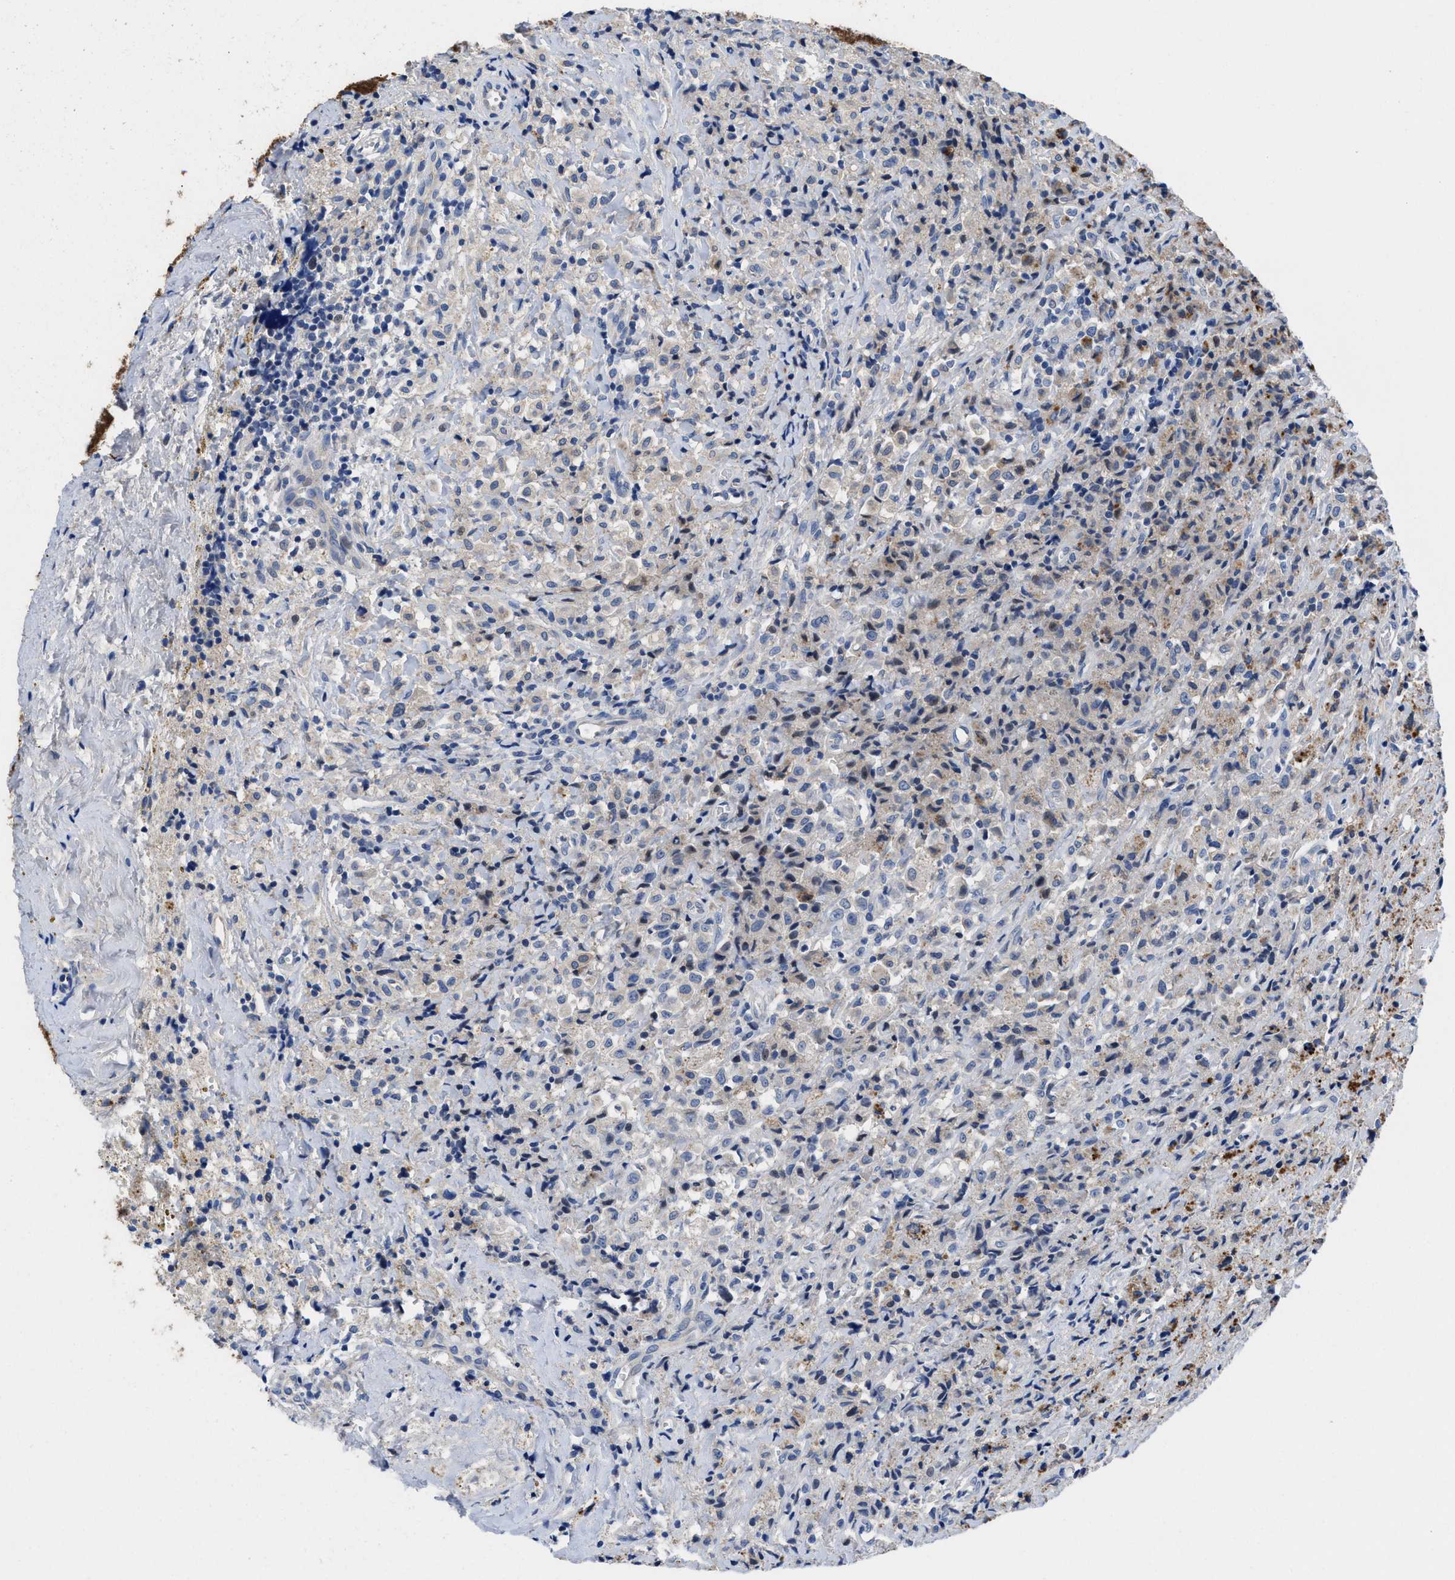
{"staining": {"intensity": "negative", "quantity": "none", "location": "none"}, "tissue": "testis cancer", "cell_type": "Tumor cells", "image_type": "cancer", "snomed": [{"axis": "morphology", "description": "Carcinoma, Embryonal, NOS"}, {"axis": "topography", "description": "Testis"}], "caption": "The IHC micrograph has no significant staining in tumor cells of embryonal carcinoma (testis) tissue.", "gene": "DHRS13", "patient": {"sex": "male", "age": 2}}